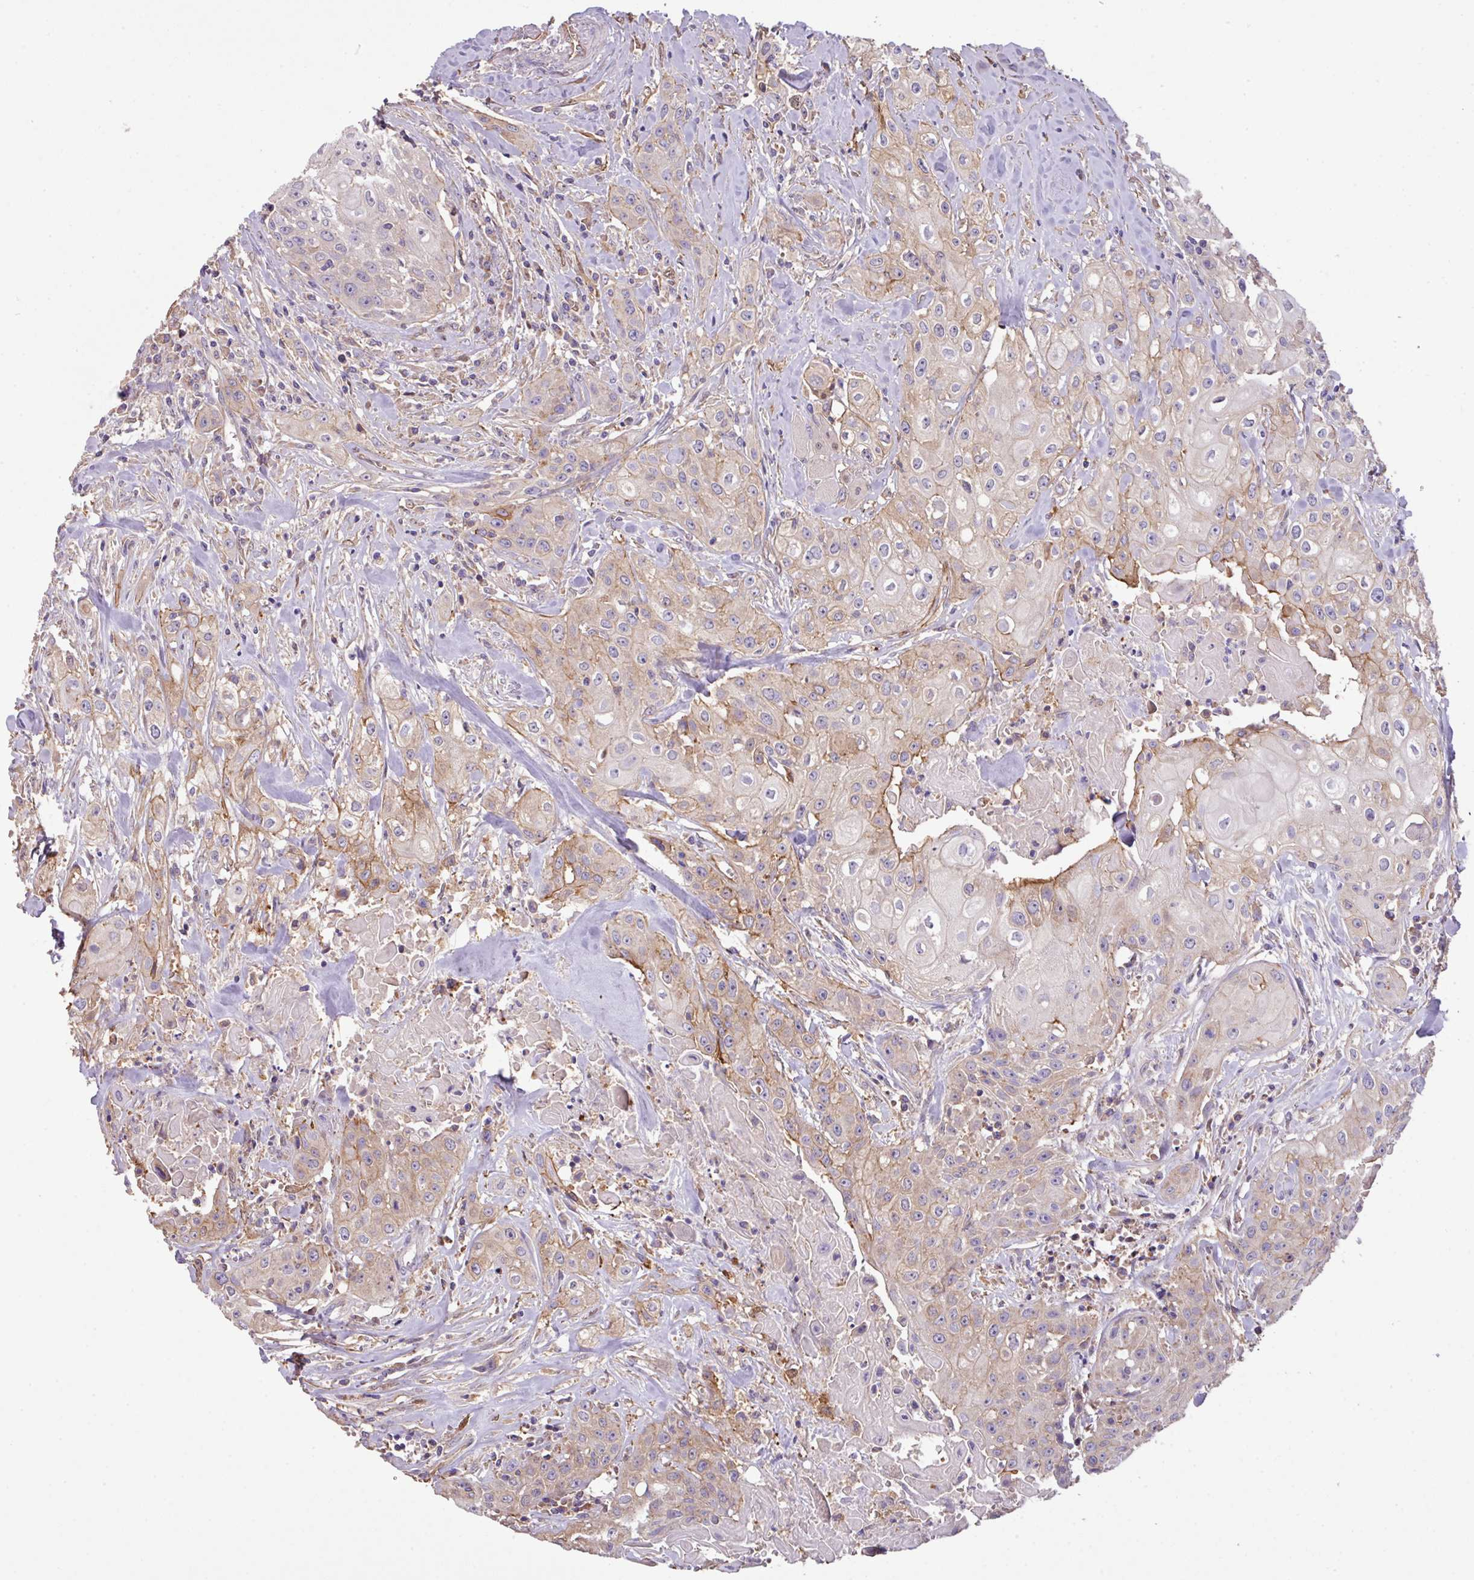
{"staining": {"intensity": "moderate", "quantity": "25%-75%", "location": "cytoplasmic/membranous"}, "tissue": "head and neck cancer", "cell_type": "Tumor cells", "image_type": "cancer", "snomed": [{"axis": "morphology", "description": "Squamous cell carcinoma, NOS"}, {"axis": "topography", "description": "Oral tissue"}, {"axis": "topography", "description": "Head-Neck"}], "caption": "Protein staining shows moderate cytoplasmic/membranous staining in about 25%-75% of tumor cells in head and neck cancer (squamous cell carcinoma).", "gene": "LRRC53", "patient": {"sex": "female", "age": 82}}